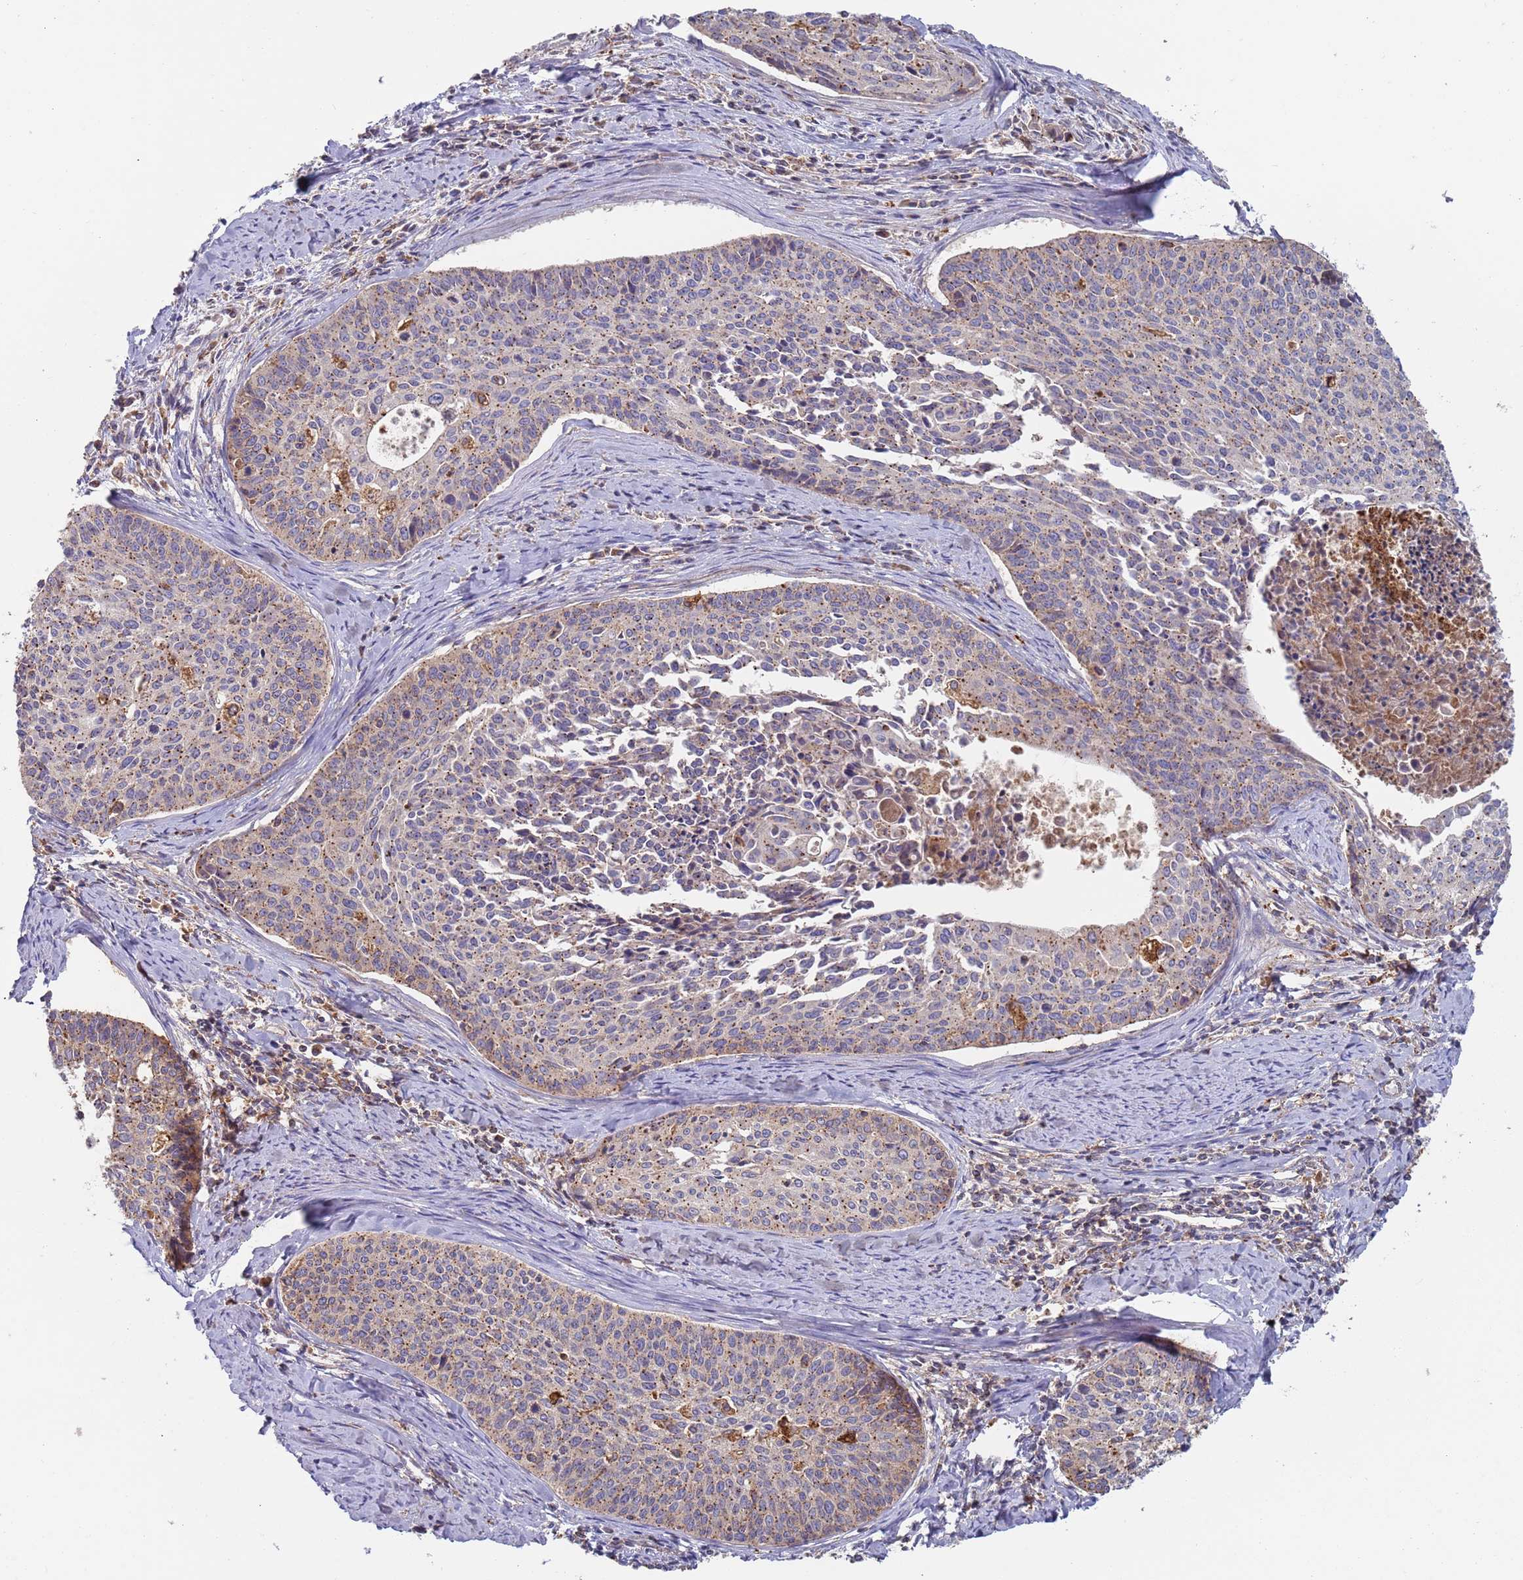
{"staining": {"intensity": "weak", "quantity": "25%-75%", "location": "cytoplasmic/membranous"}, "tissue": "cervical cancer", "cell_type": "Tumor cells", "image_type": "cancer", "snomed": [{"axis": "morphology", "description": "Squamous cell carcinoma, NOS"}, {"axis": "topography", "description": "Cervix"}], "caption": "A low amount of weak cytoplasmic/membranous expression is appreciated in about 25%-75% of tumor cells in cervical cancer (squamous cell carcinoma) tissue. The staining was performed using DAB (3,3'-diaminobenzidine), with brown indicating positive protein expression. Nuclei are stained blue with hematoxylin.", "gene": "MALRD1", "patient": {"sex": "female", "age": 55}}